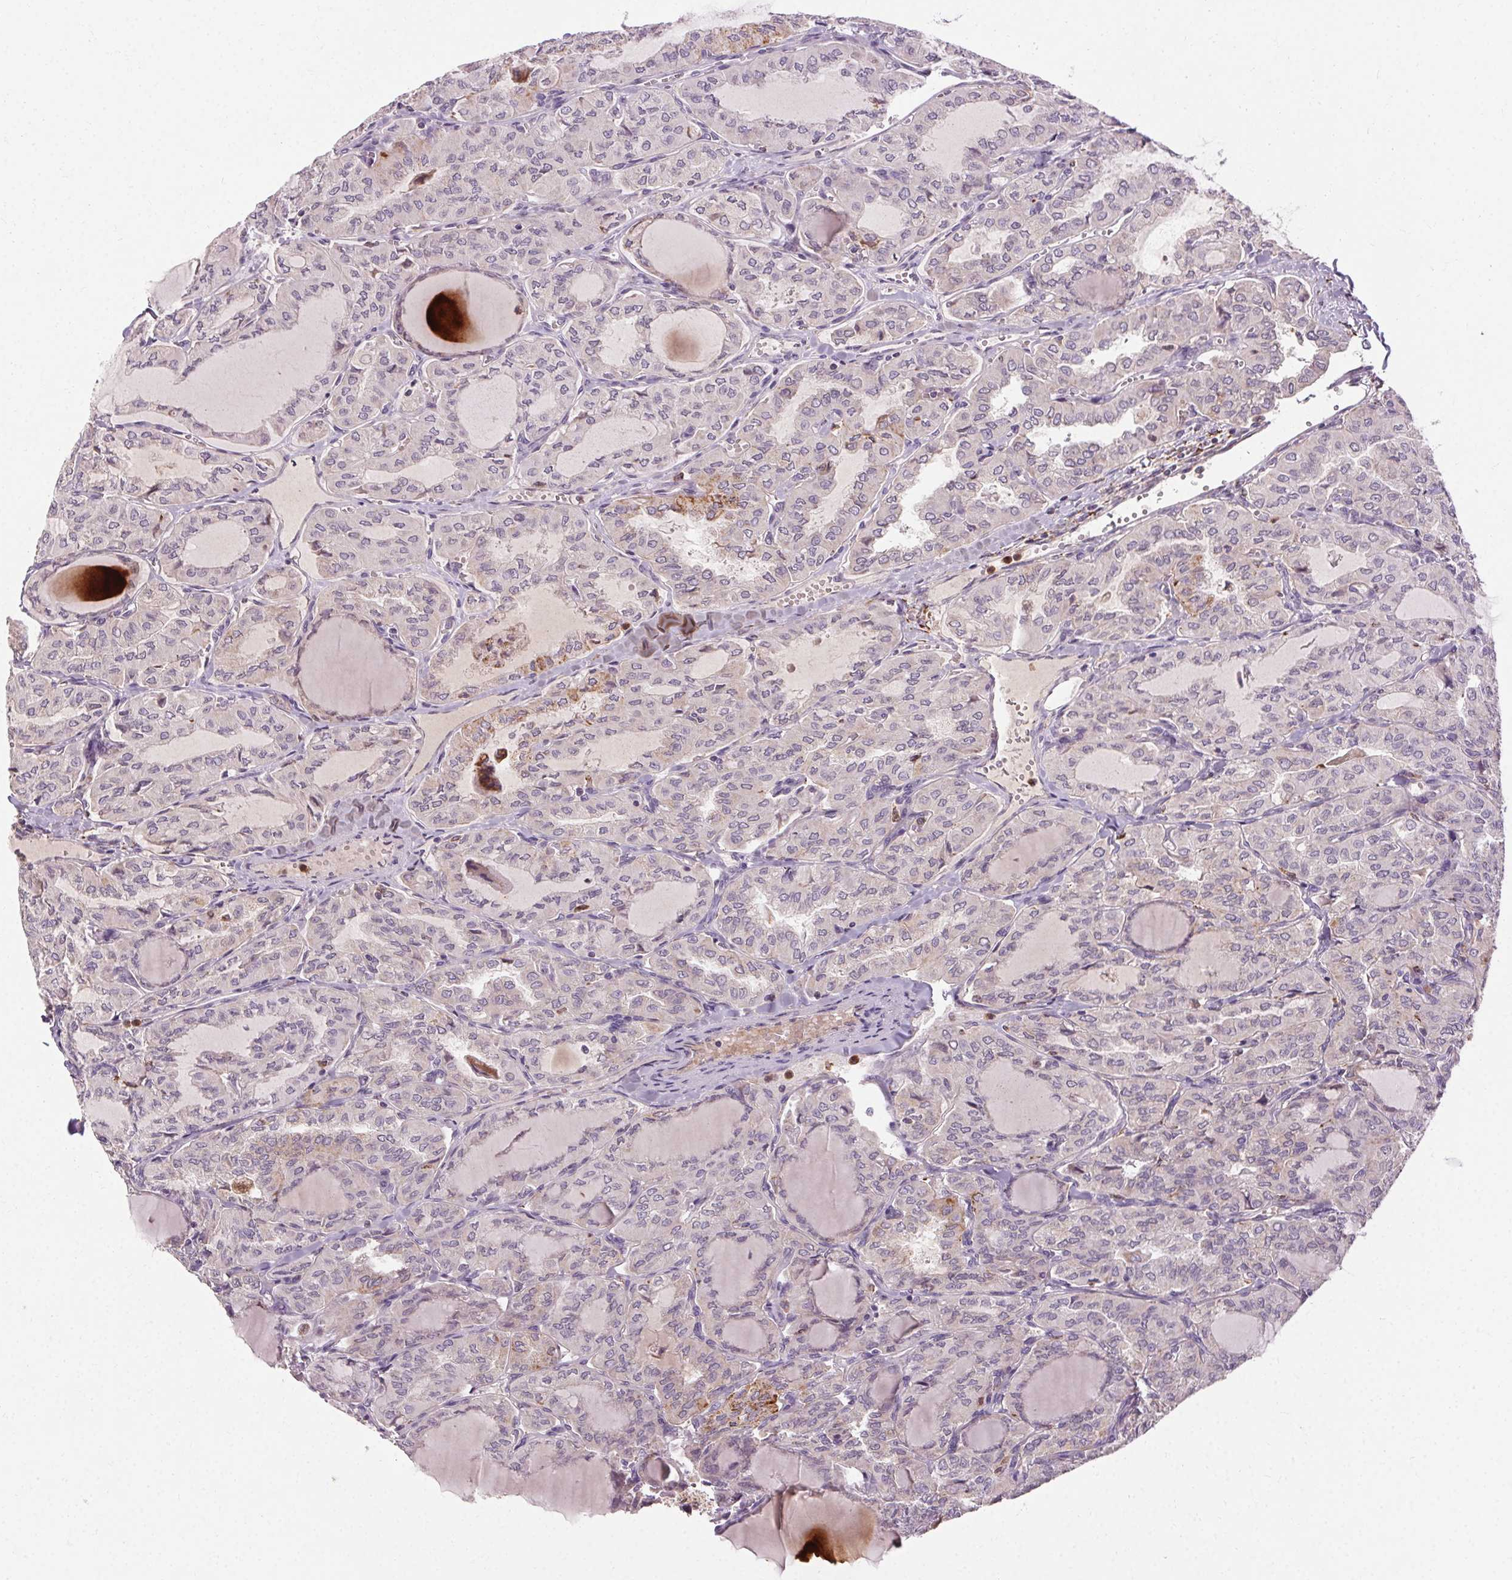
{"staining": {"intensity": "negative", "quantity": "none", "location": "none"}, "tissue": "thyroid cancer", "cell_type": "Tumor cells", "image_type": "cancer", "snomed": [{"axis": "morphology", "description": "Papillary adenocarcinoma, NOS"}, {"axis": "topography", "description": "Thyroid gland"}], "caption": "The photomicrograph displays no staining of tumor cells in thyroid papillary adenocarcinoma. (DAB (3,3'-diaminobenzidine) IHC with hematoxylin counter stain).", "gene": "REP15", "patient": {"sex": "male", "age": 20}}